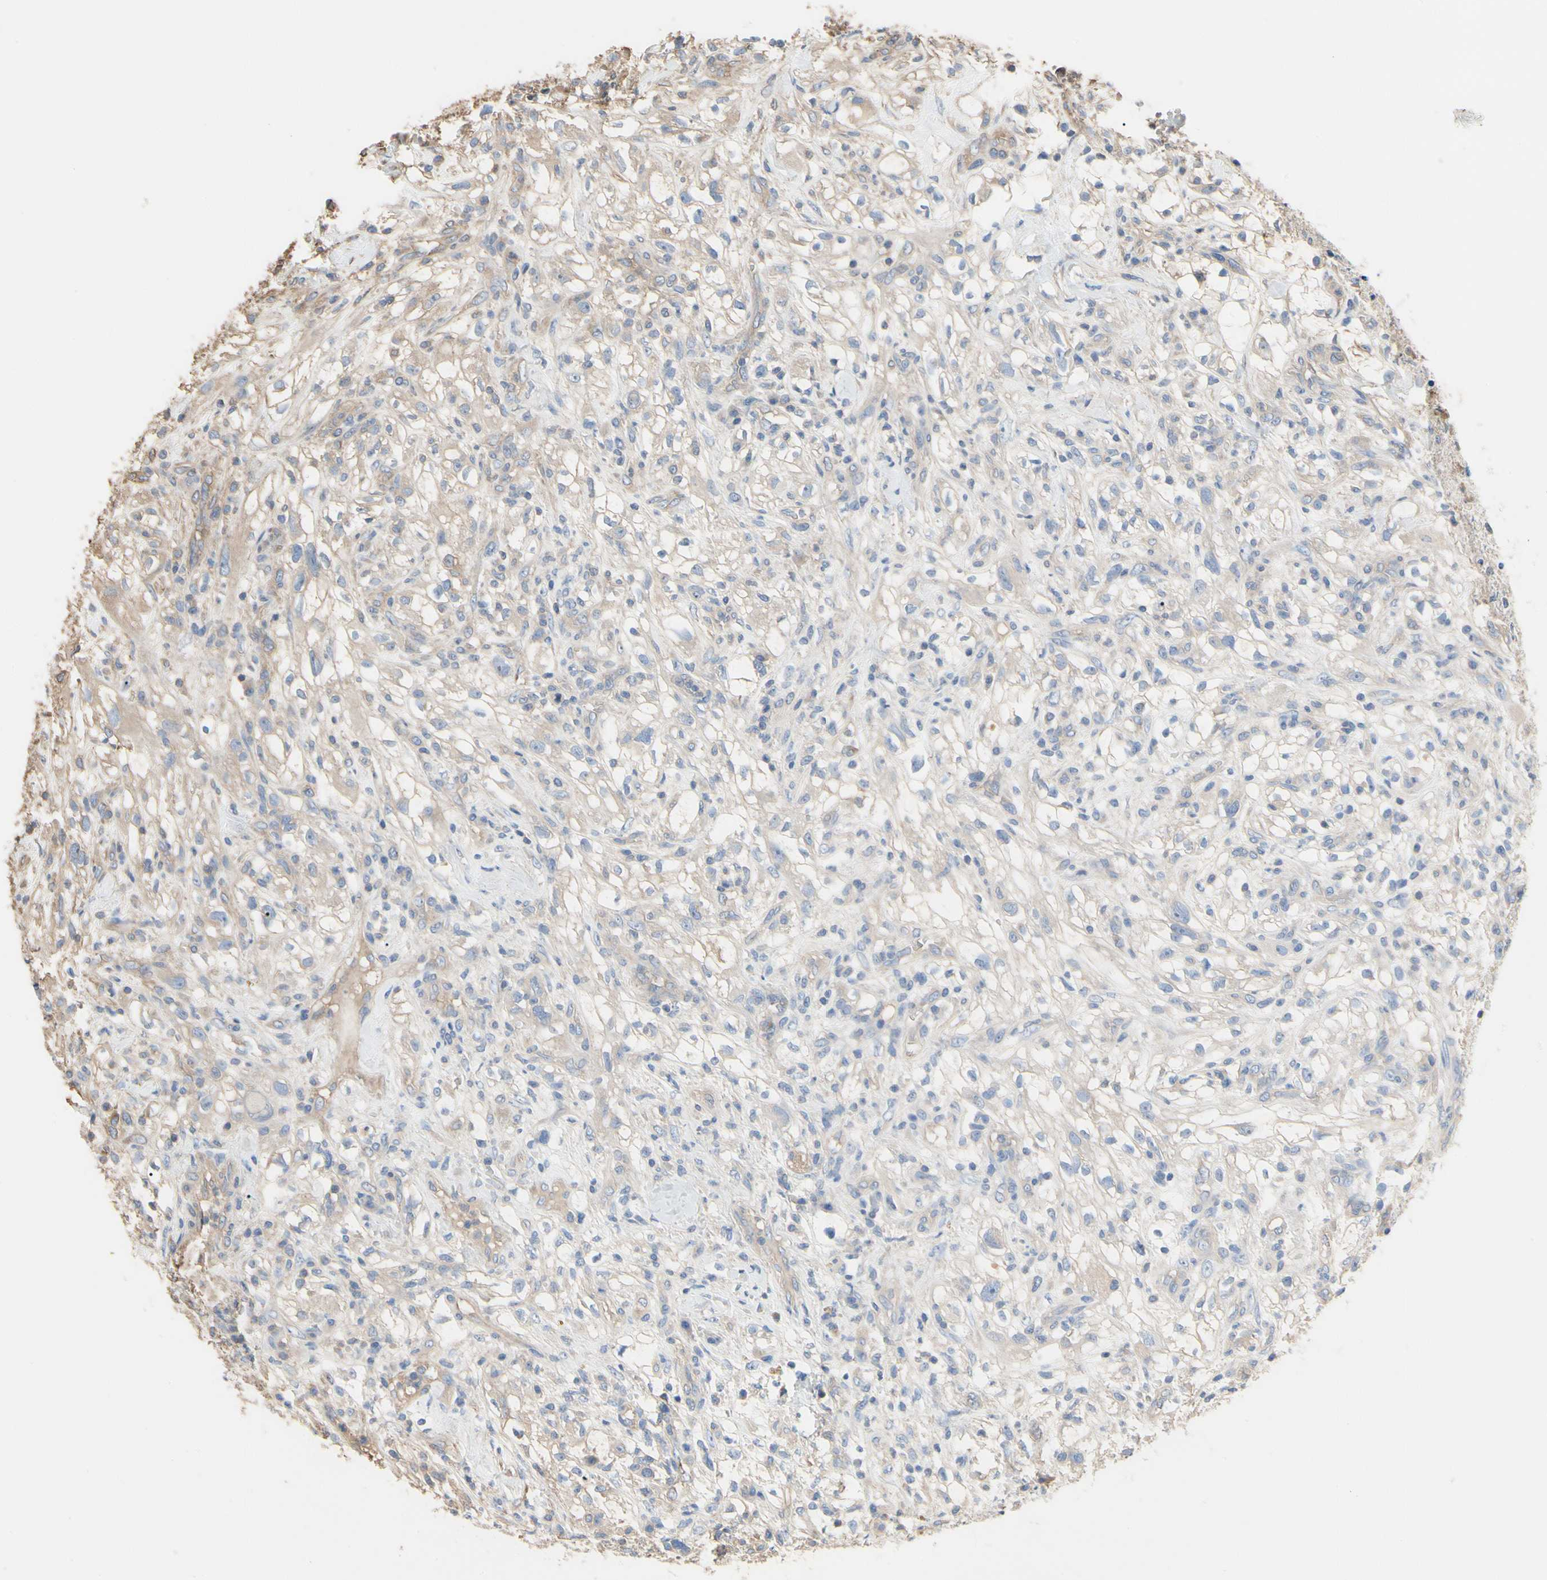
{"staining": {"intensity": "weak", "quantity": "<25%", "location": "cytoplasmic/membranous"}, "tissue": "renal cancer", "cell_type": "Tumor cells", "image_type": "cancer", "snomed": [{"axis": "morphology", "description": "Adenocarcinoma, NOS"}, {"axis": "topography", "description": "Kidney"}], "caption": "High magnification brightfield microscopy of renal cancer (adenocarcinoma) stained with DAB (3,3'-diaminobenzidine) (brown) and counterstained with hematoxylin (blue): tumor cells show no significant staining.", "gene": "PDZK1", "patient": {"sex": "female", "age": 60}}